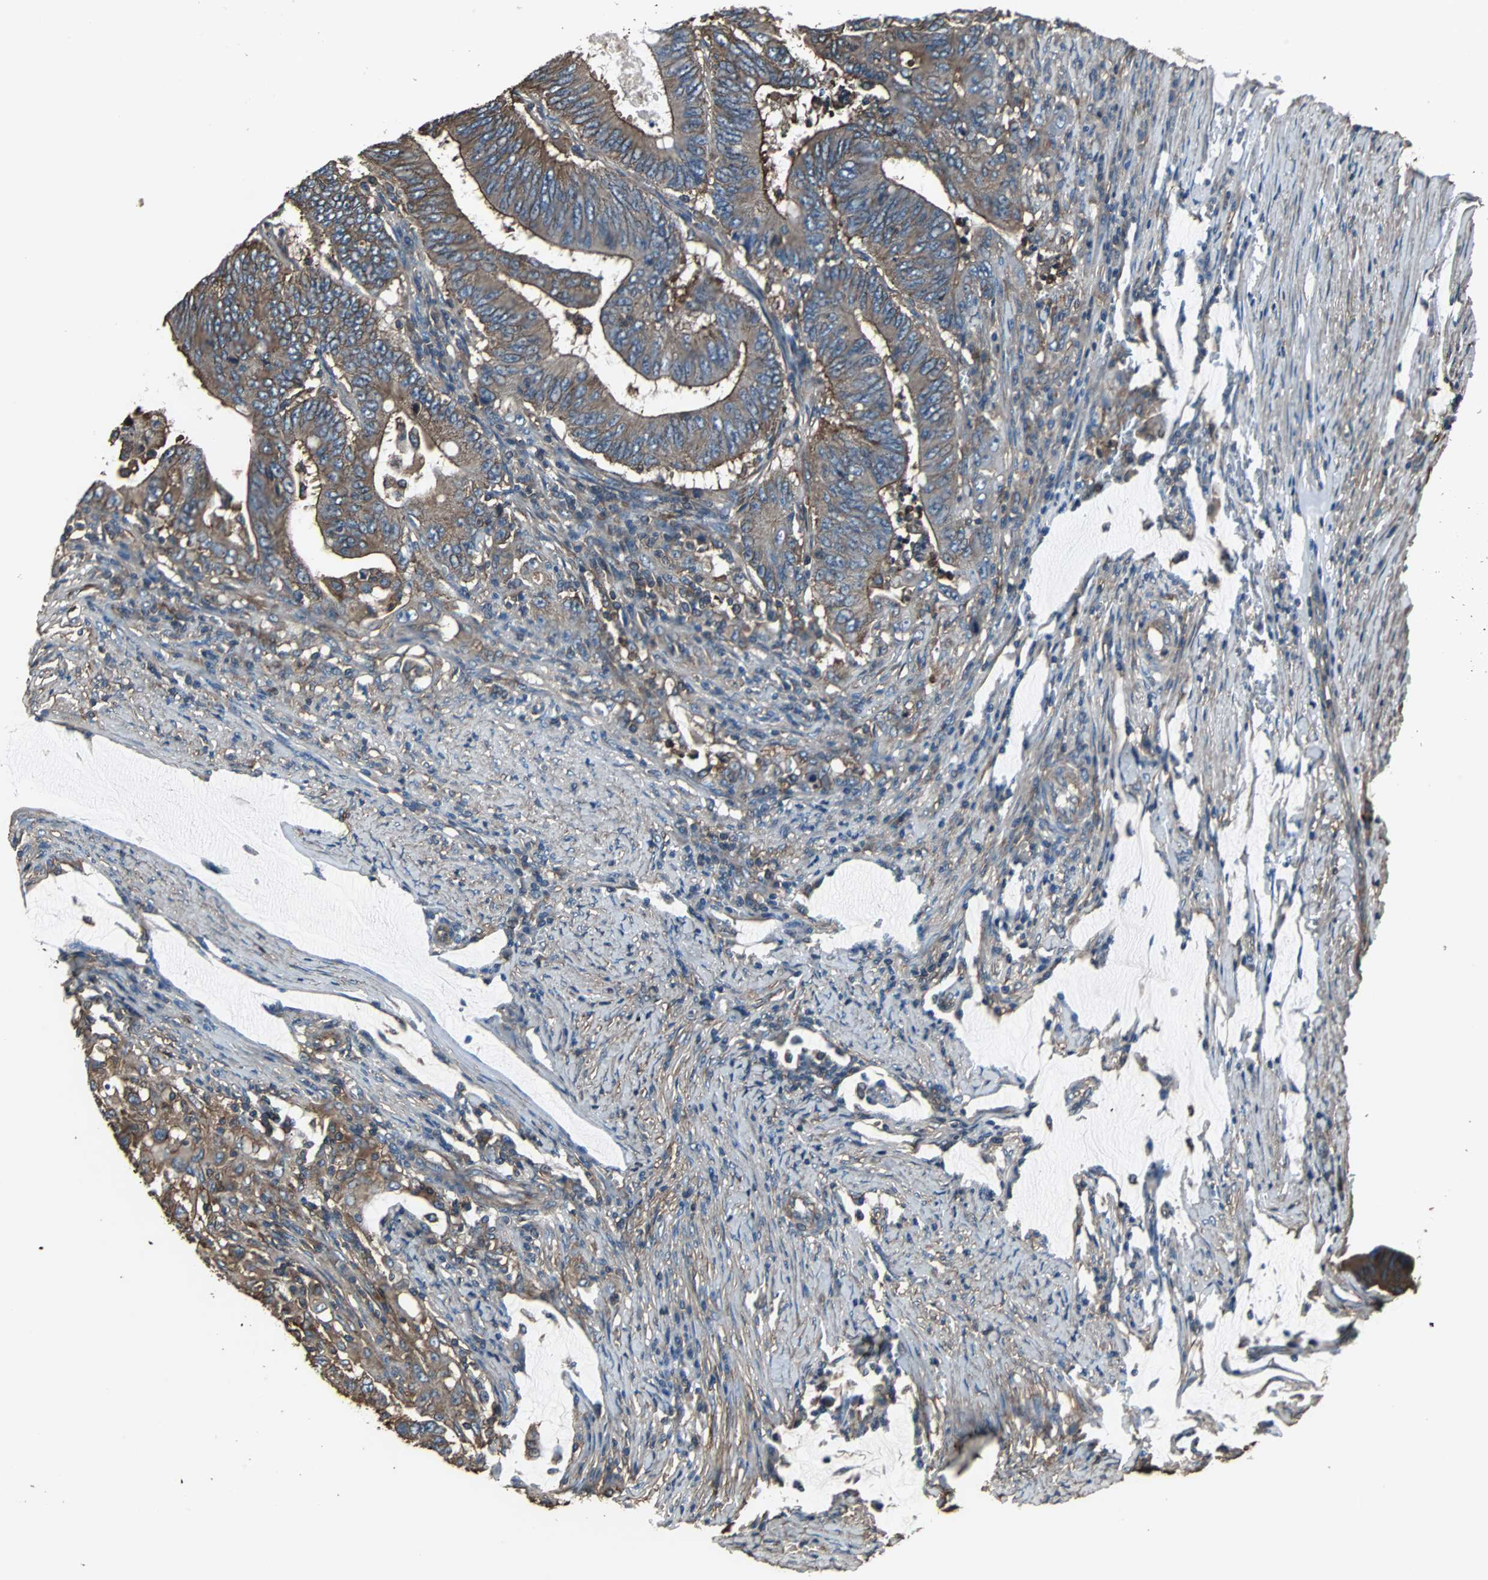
{"staining": {"intensity": "moderate", "quantity": ">75%", "location": "cytoplasmic/membranous"}, "tissue": "colorectal cancer", "cell_type": "Tumor cells", "image_type": "cancer", "snomed": [{"axis": "morphology", "description": "Adenocarcinoma, NOS"}, {"axis": "topography", "description": "Colon"}], "caption": "Human colorectal adenocarcinoma stained with a protein marker shows moderate staining in tumor cells.", "gene": "ACTN1", "patient": {"sex": "male", "age": 45}}